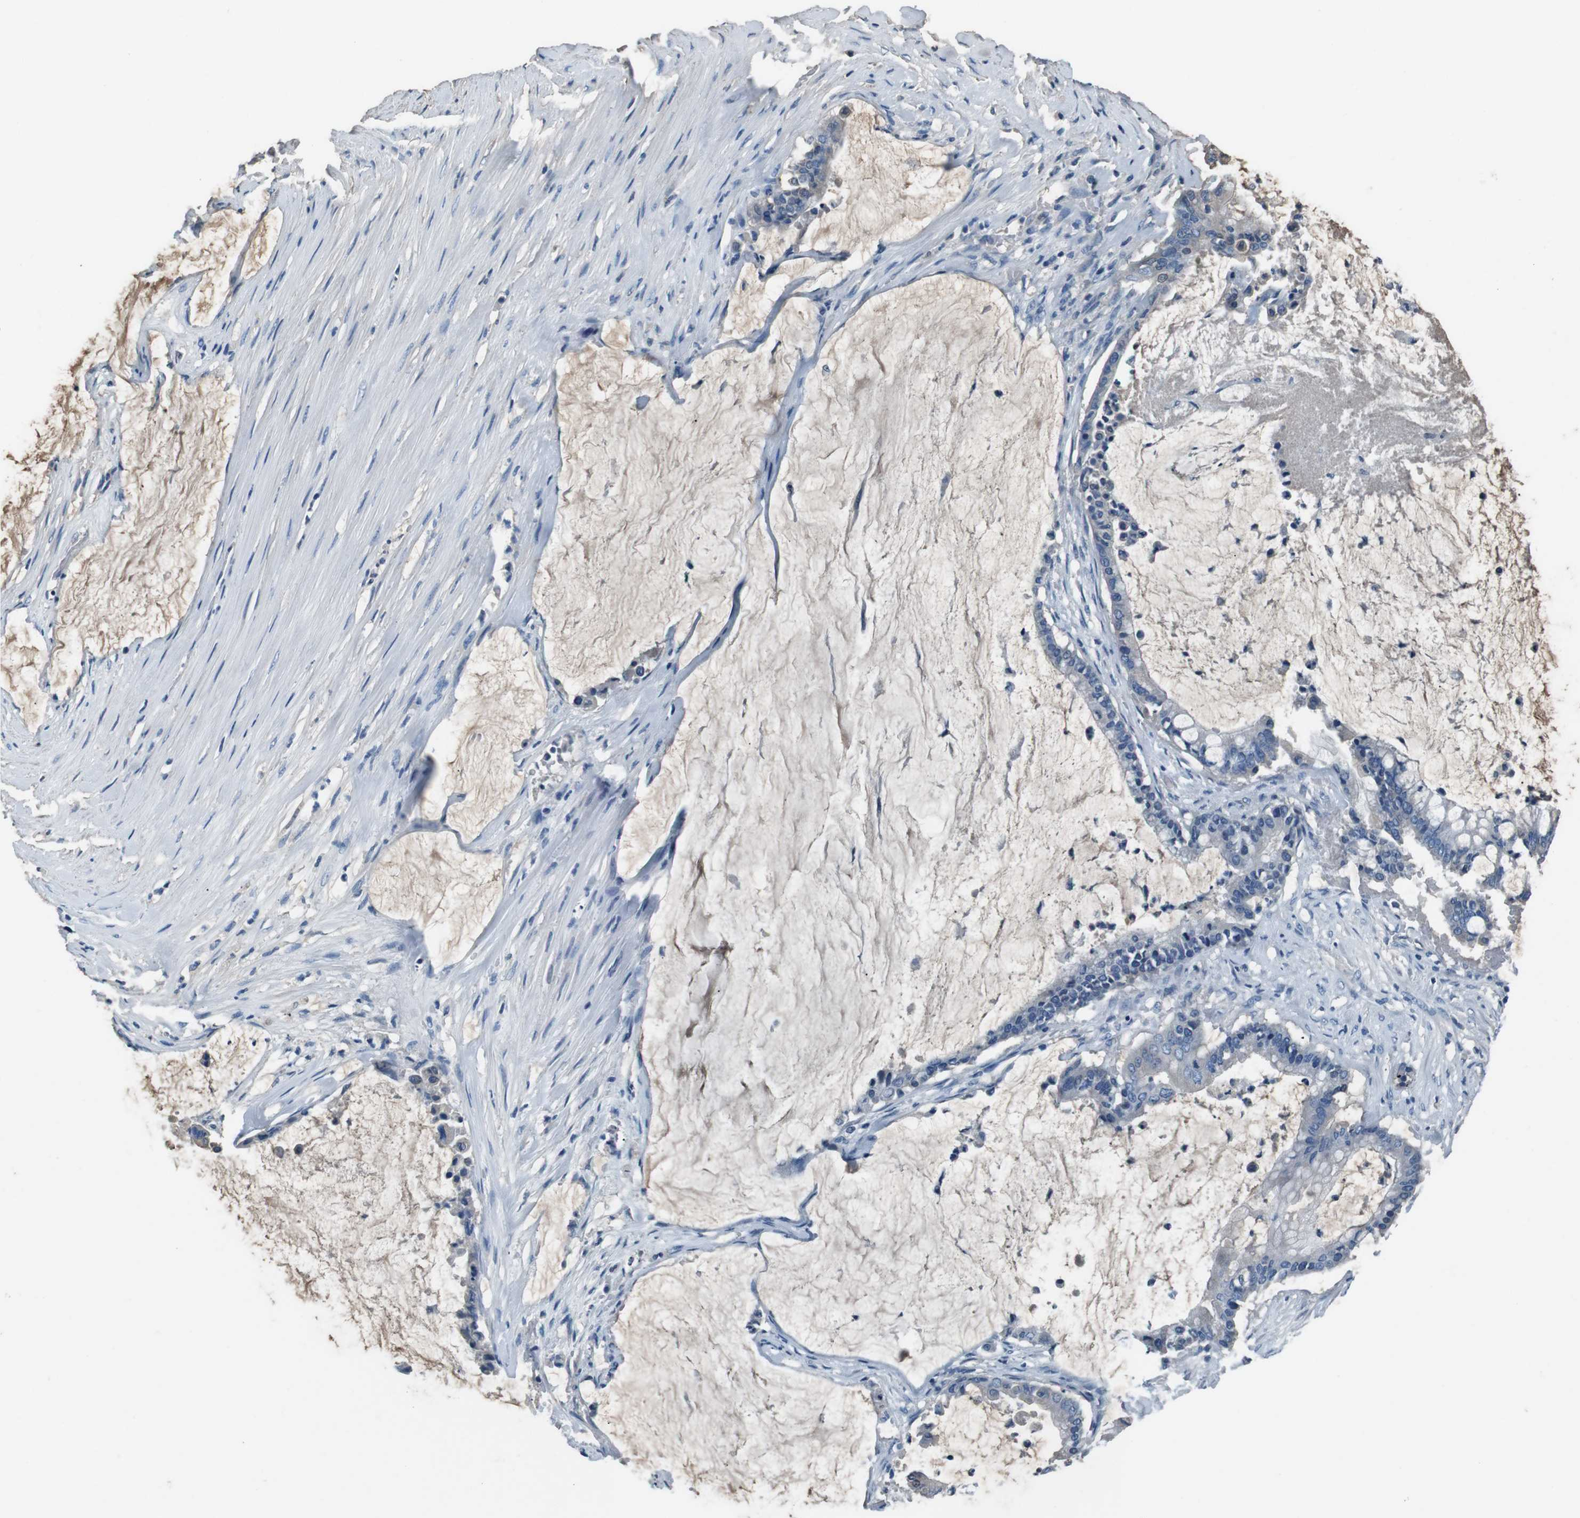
{"staining": {"intensity": "negative", "quantity": "none", "location": "none"}, "tissue": "pancreatic cancer", "cell_type": "Tumor cells", "image_type": "cancer", "snomed": [{"axis": "morphology", "description": "Adenocarcinoma, NOS"}, {"axis": "topography", "description": "Pancreas"}], "caption": "The photomicrograph demonstrates no staining of tumor cells in adenocarcinoma (pancreatic).", "gene": "LEP", "patient": {"sex": "male", "age": 41}}